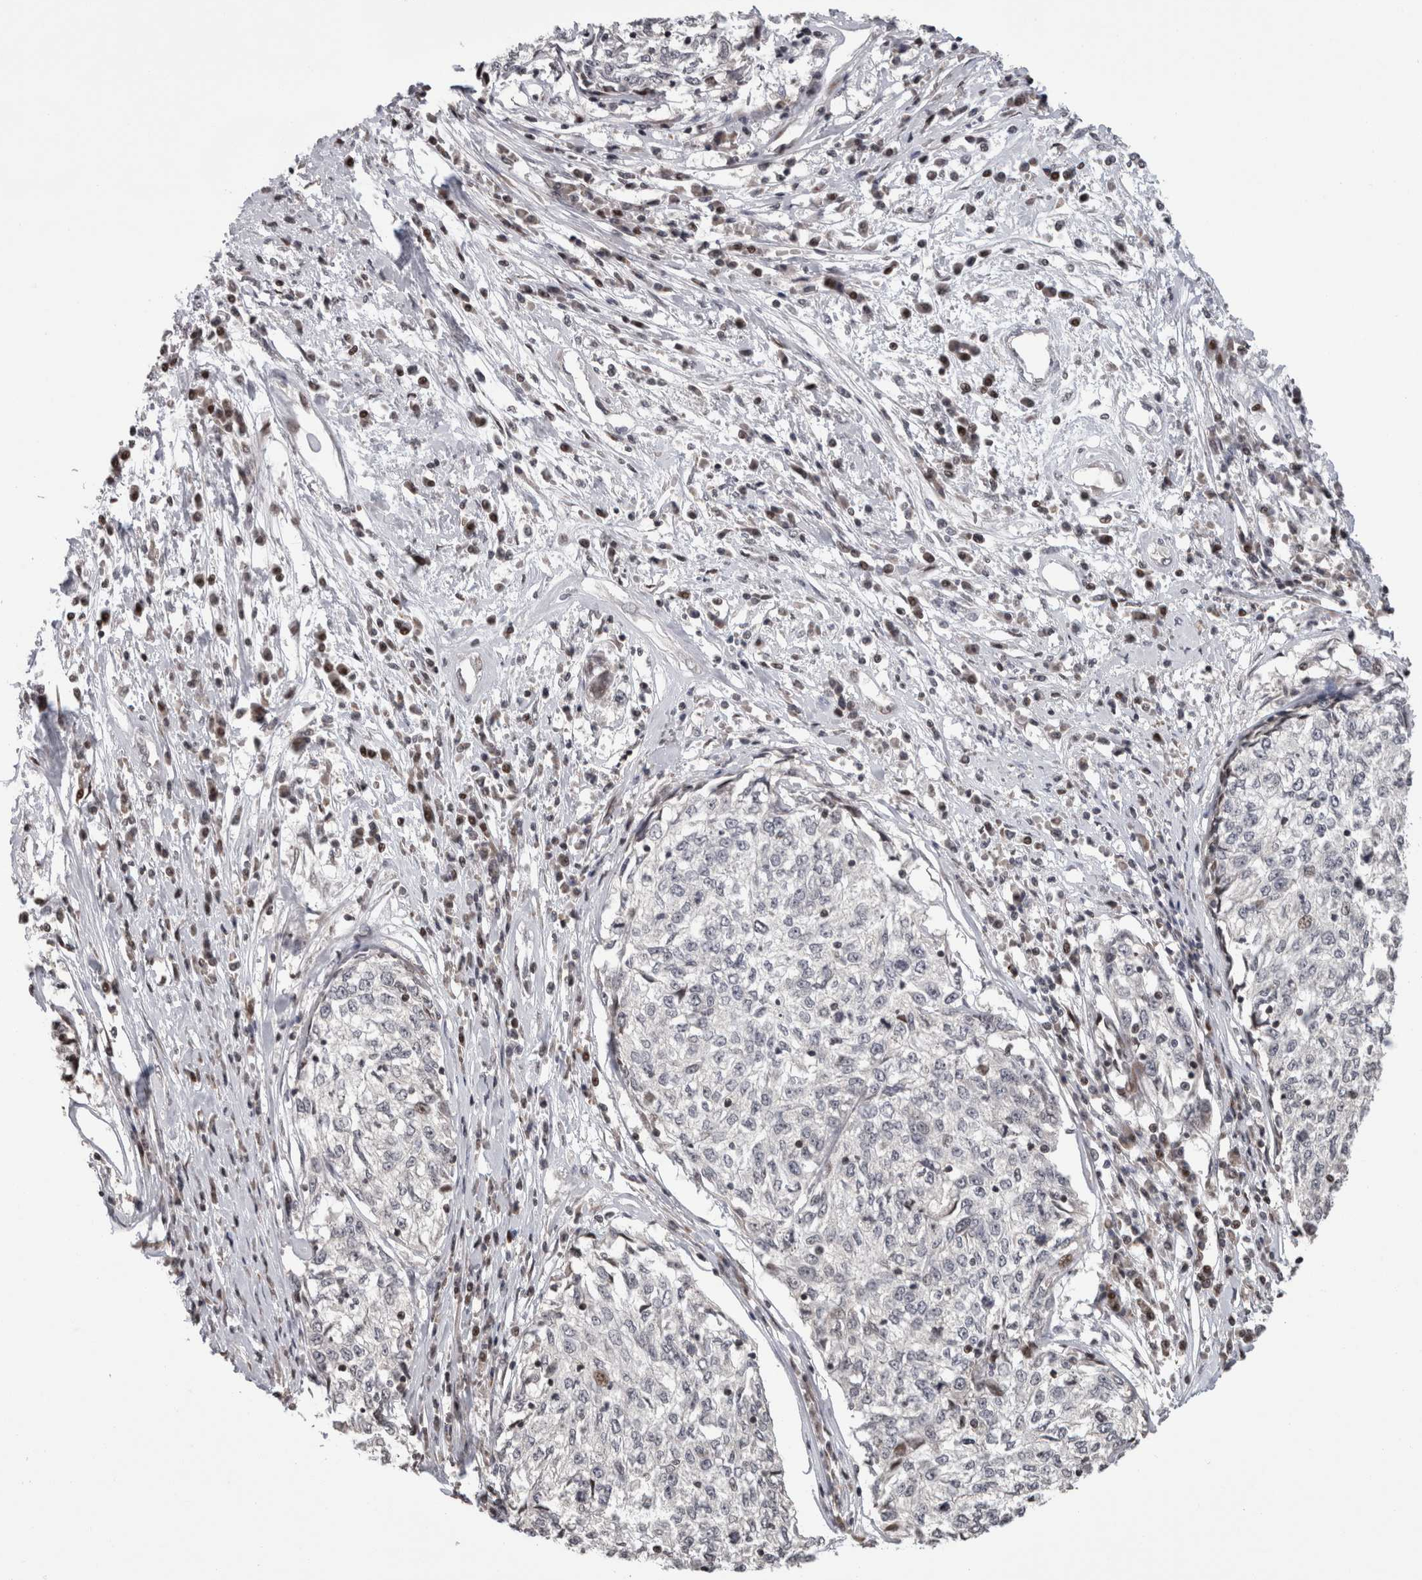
{"staining": {"intensity": "negative", "quantity": "none", "location": "none"}, "tissue": "cervical cancer", "cell_type": "Tumor cells", "image_type": "cancer", "snomed": [{"axis": "morphology", "description": "Squamous cell carcinoma, NOS"}, {"axis": "topography", "description": "Cervix"}], "caption": "The micrograph exhibits no significant expression in tumor cells of cervical squamous cell carcinoma.", "gene": "ZBTB11", "patient": {"sex": "female", "age": 57}}